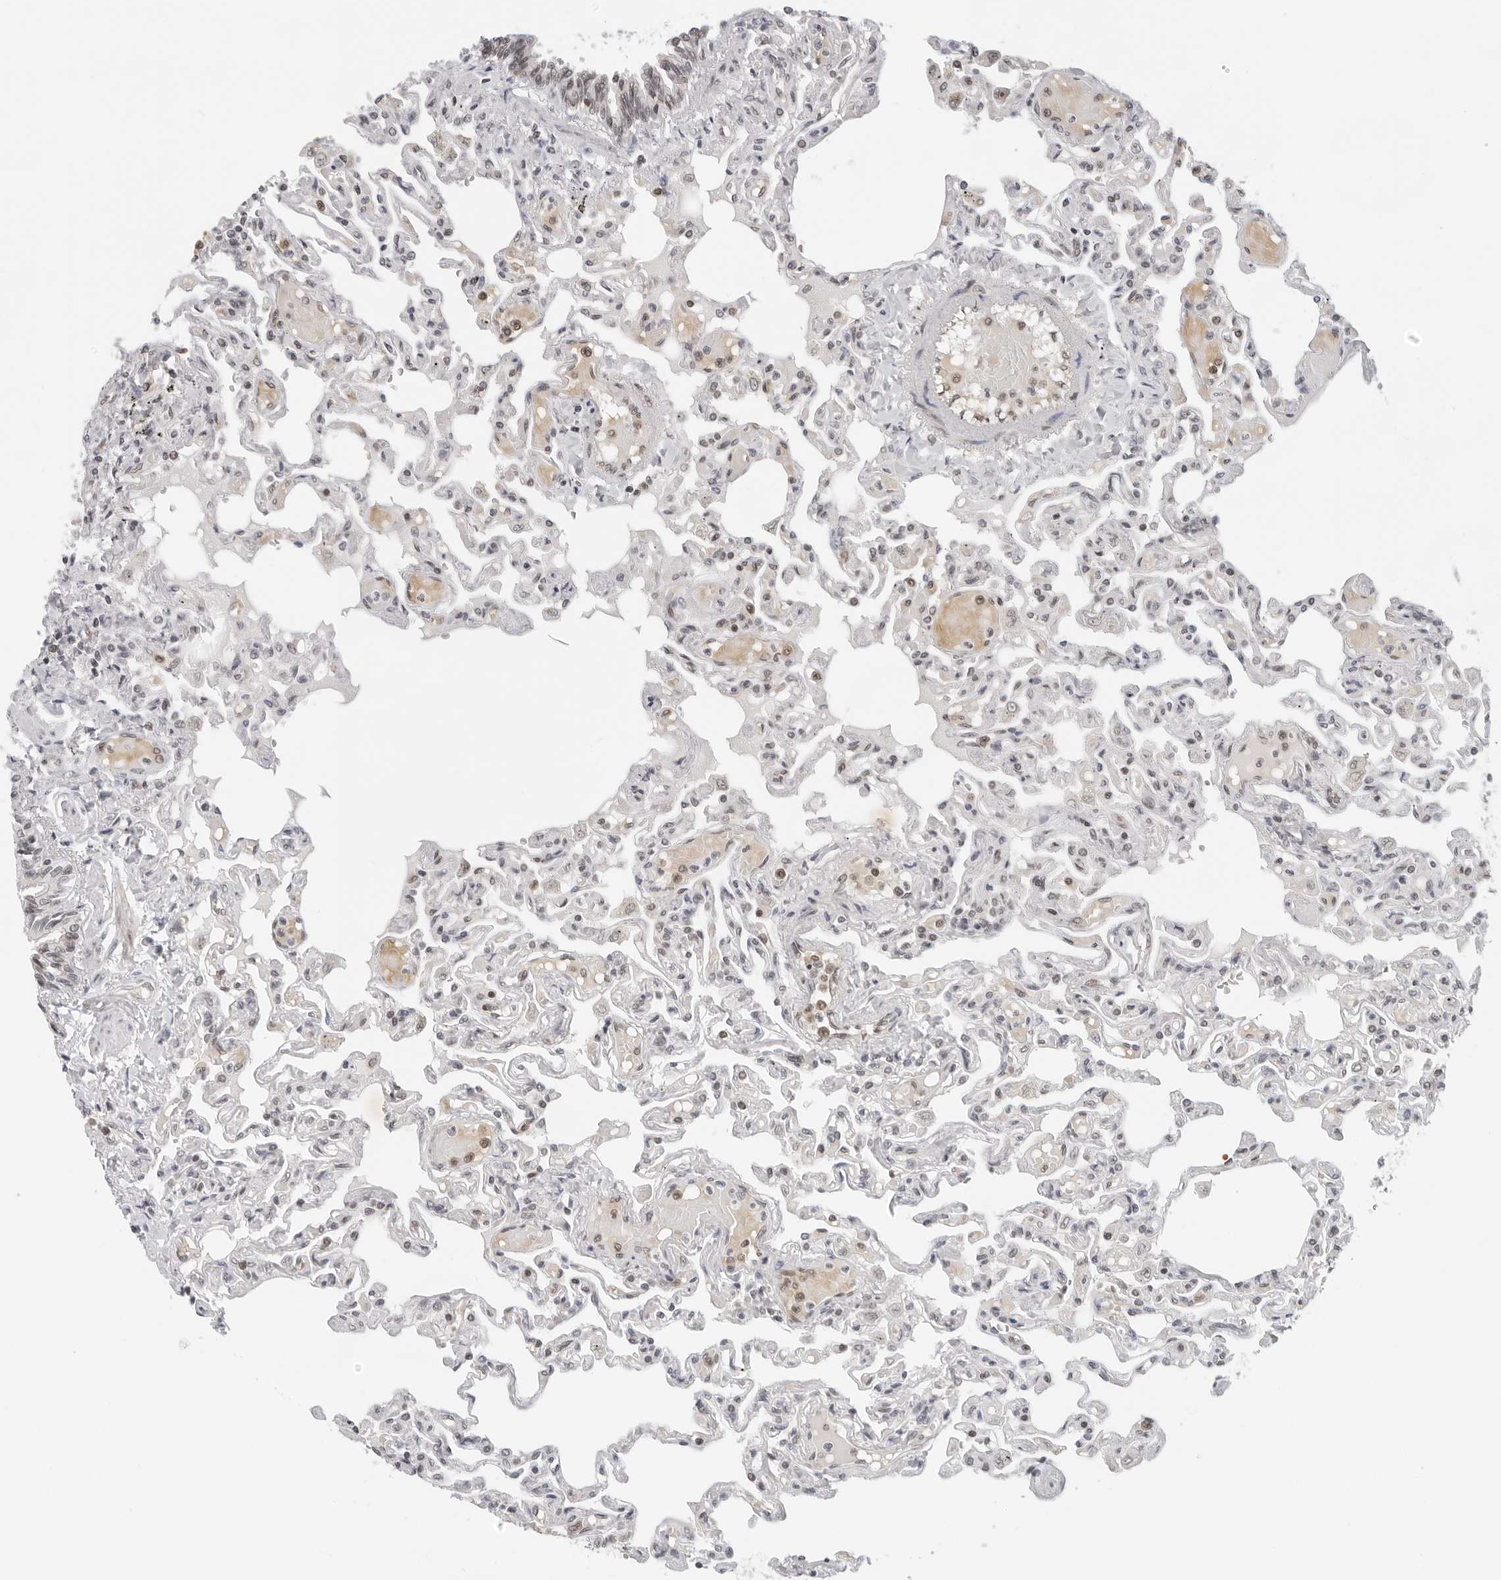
{"staining": {"intensity": "weak", "quantity": "25%-75%", "location": "nuclear"}, "tissue": "lung", "cell_type": "Alveolar cells", "image_type": "normal", "snomed": [{"axis": "morphology", "description": "Normal tissue, NOS"}, {"axis": "topography", "description": "Lung"}], "caption": "Immunohistochemistry (IHC) histopathology image of normal lung stained for a protein (brown), which exhibits low levels of weak nuclear staining in about 25%-75% of alveolar cells.", "gene": "TOX4", "patient": {"sex": "male", "age": 21}}